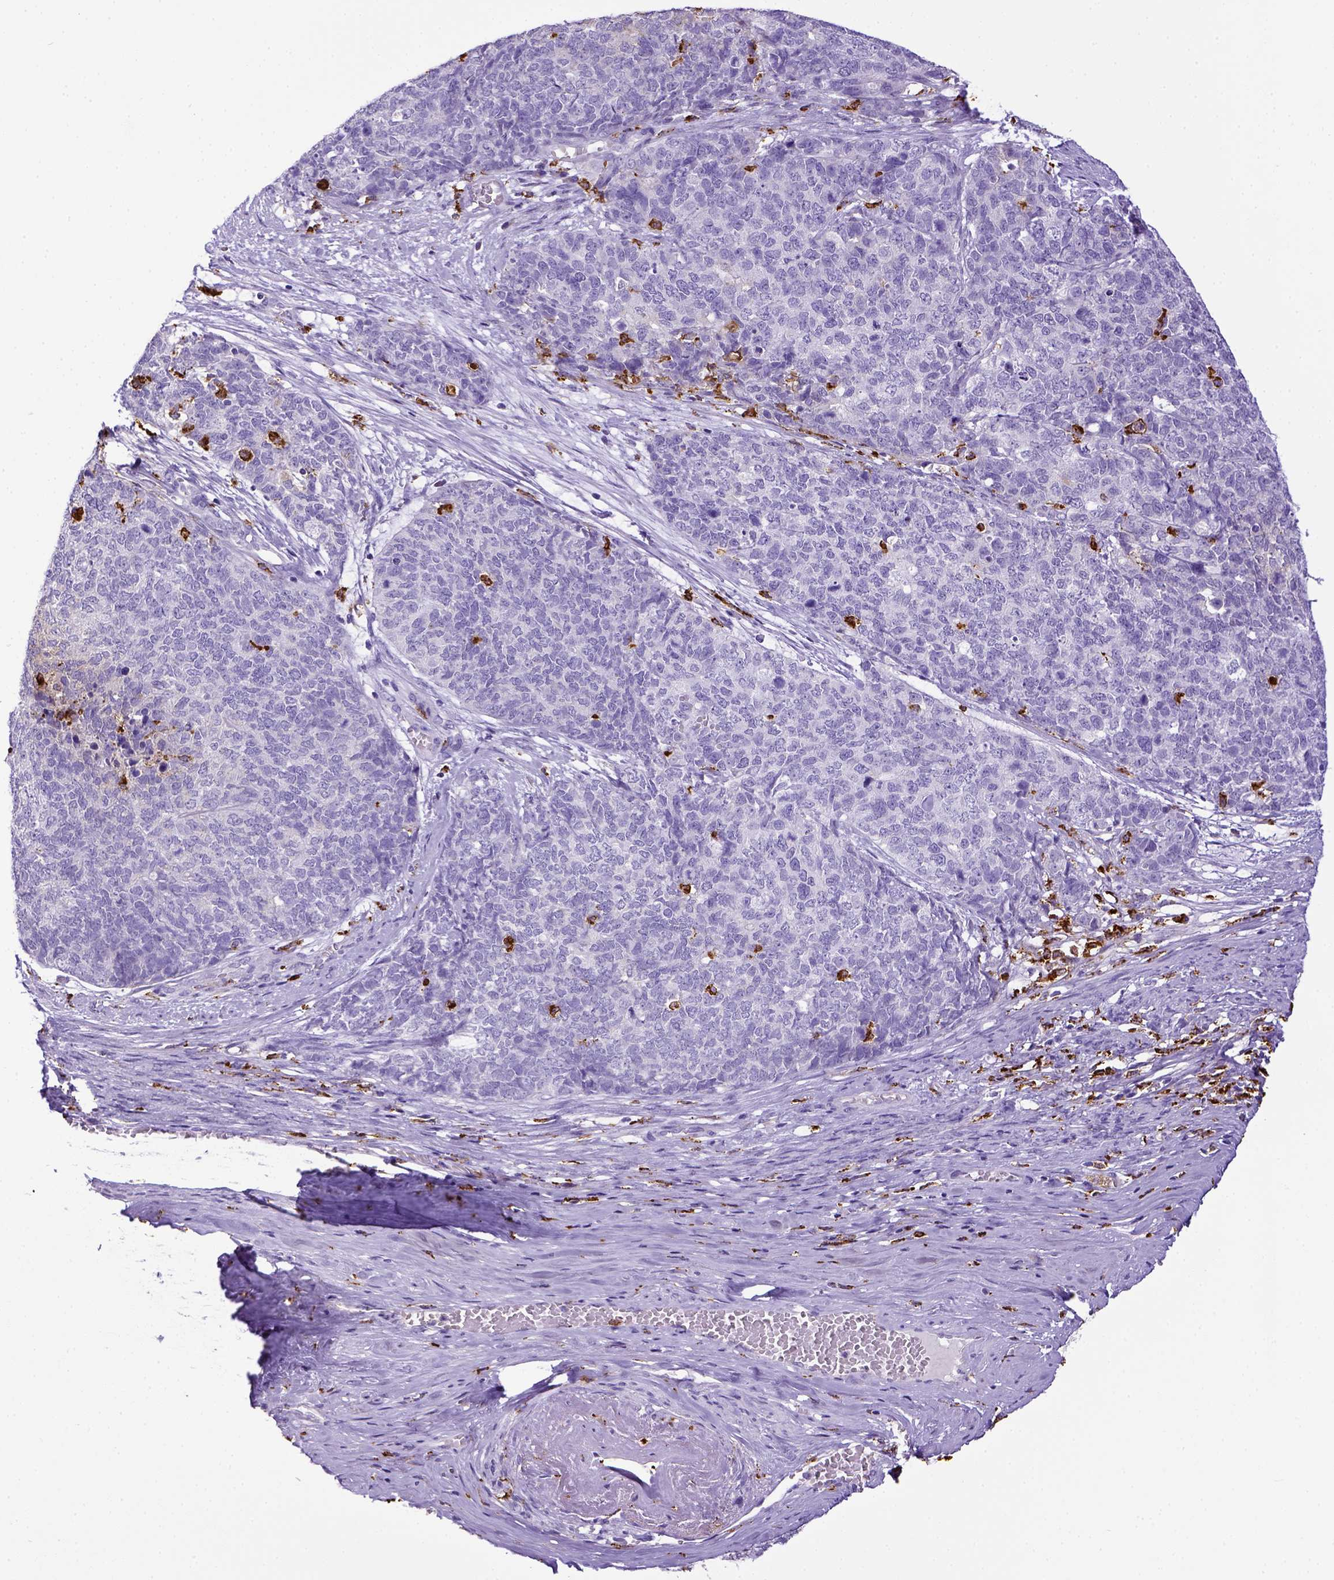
{"staining": {"intensity": "negative", "quantity": "none", "location": "none"}, "tissue": "cervical cancer", "cell_type": "Tumor cells", "image_type": "cancer", "snomed": [{"axis": "morphology", "description": "Squamous cell carcinoma, NOS"}, {"axis": "topography", "description": "Cervix"}], "caption": "Immunohistochemistry (IHC) micrograph of neoplastic tissue: human squamous cell carcinoma (cervical) stained with DAB (3,3'-diaminobenzidine) shows no significant protein staining in tumor cells.", "gene": "CD68", "patient": {"sex": "female", "age": 63}}